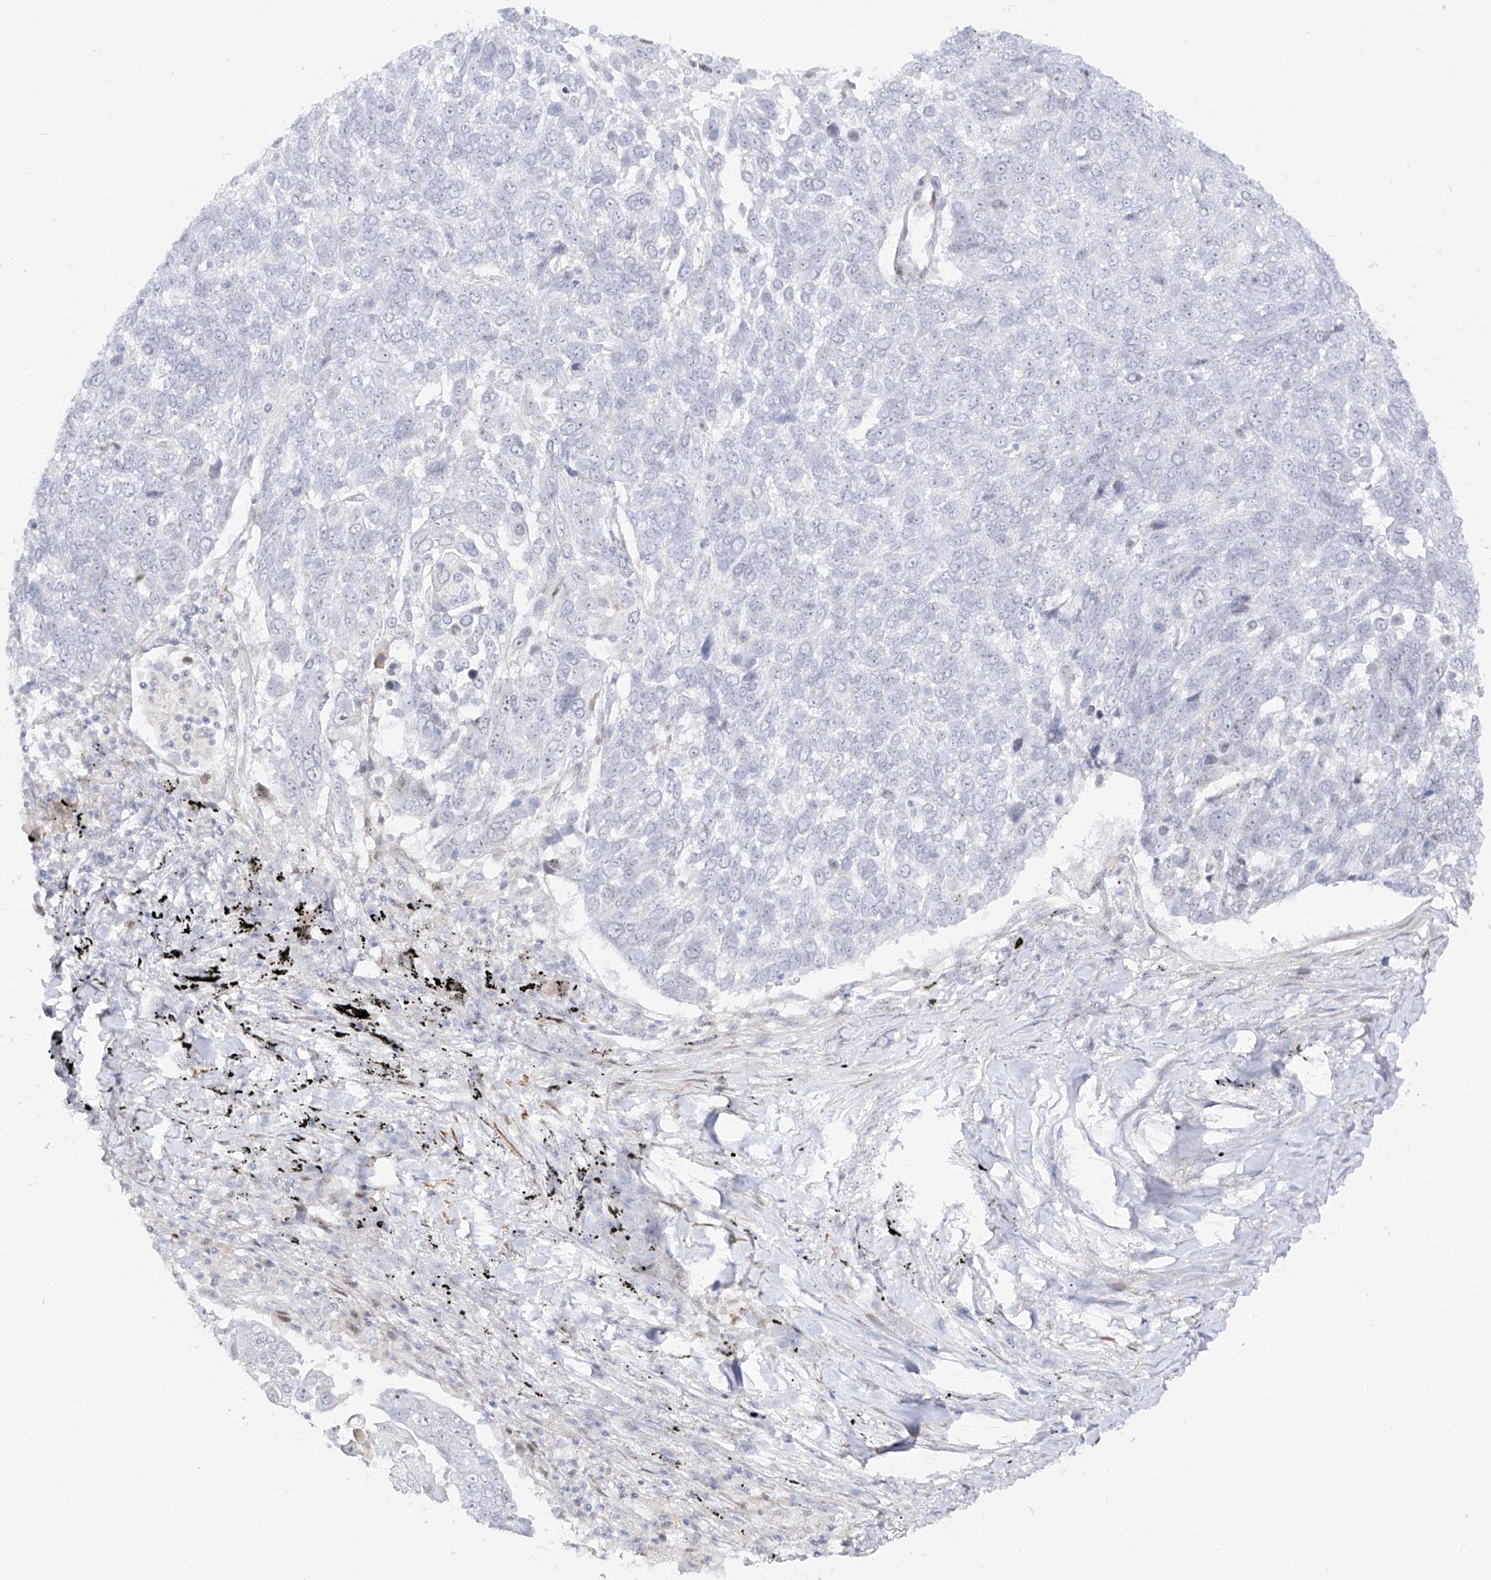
{"staining": {"intensity": "negative", "quantity": "none", "location": "none"}, "tissue": "lung cancer", "cell_type": "Tumor cells", "image_type": "cancer", "snomed": [{"axis": "morphology", "description": "Squamous cell carcinoma, NOS"}, {"axis": "topography", "description": "Lung"}], "caption": "Tumor cells are negative for protein expression in human lung squamous cell carcinoma.", "gene": "ZNF180", "patient": {"sex": "male", "age": 66}}